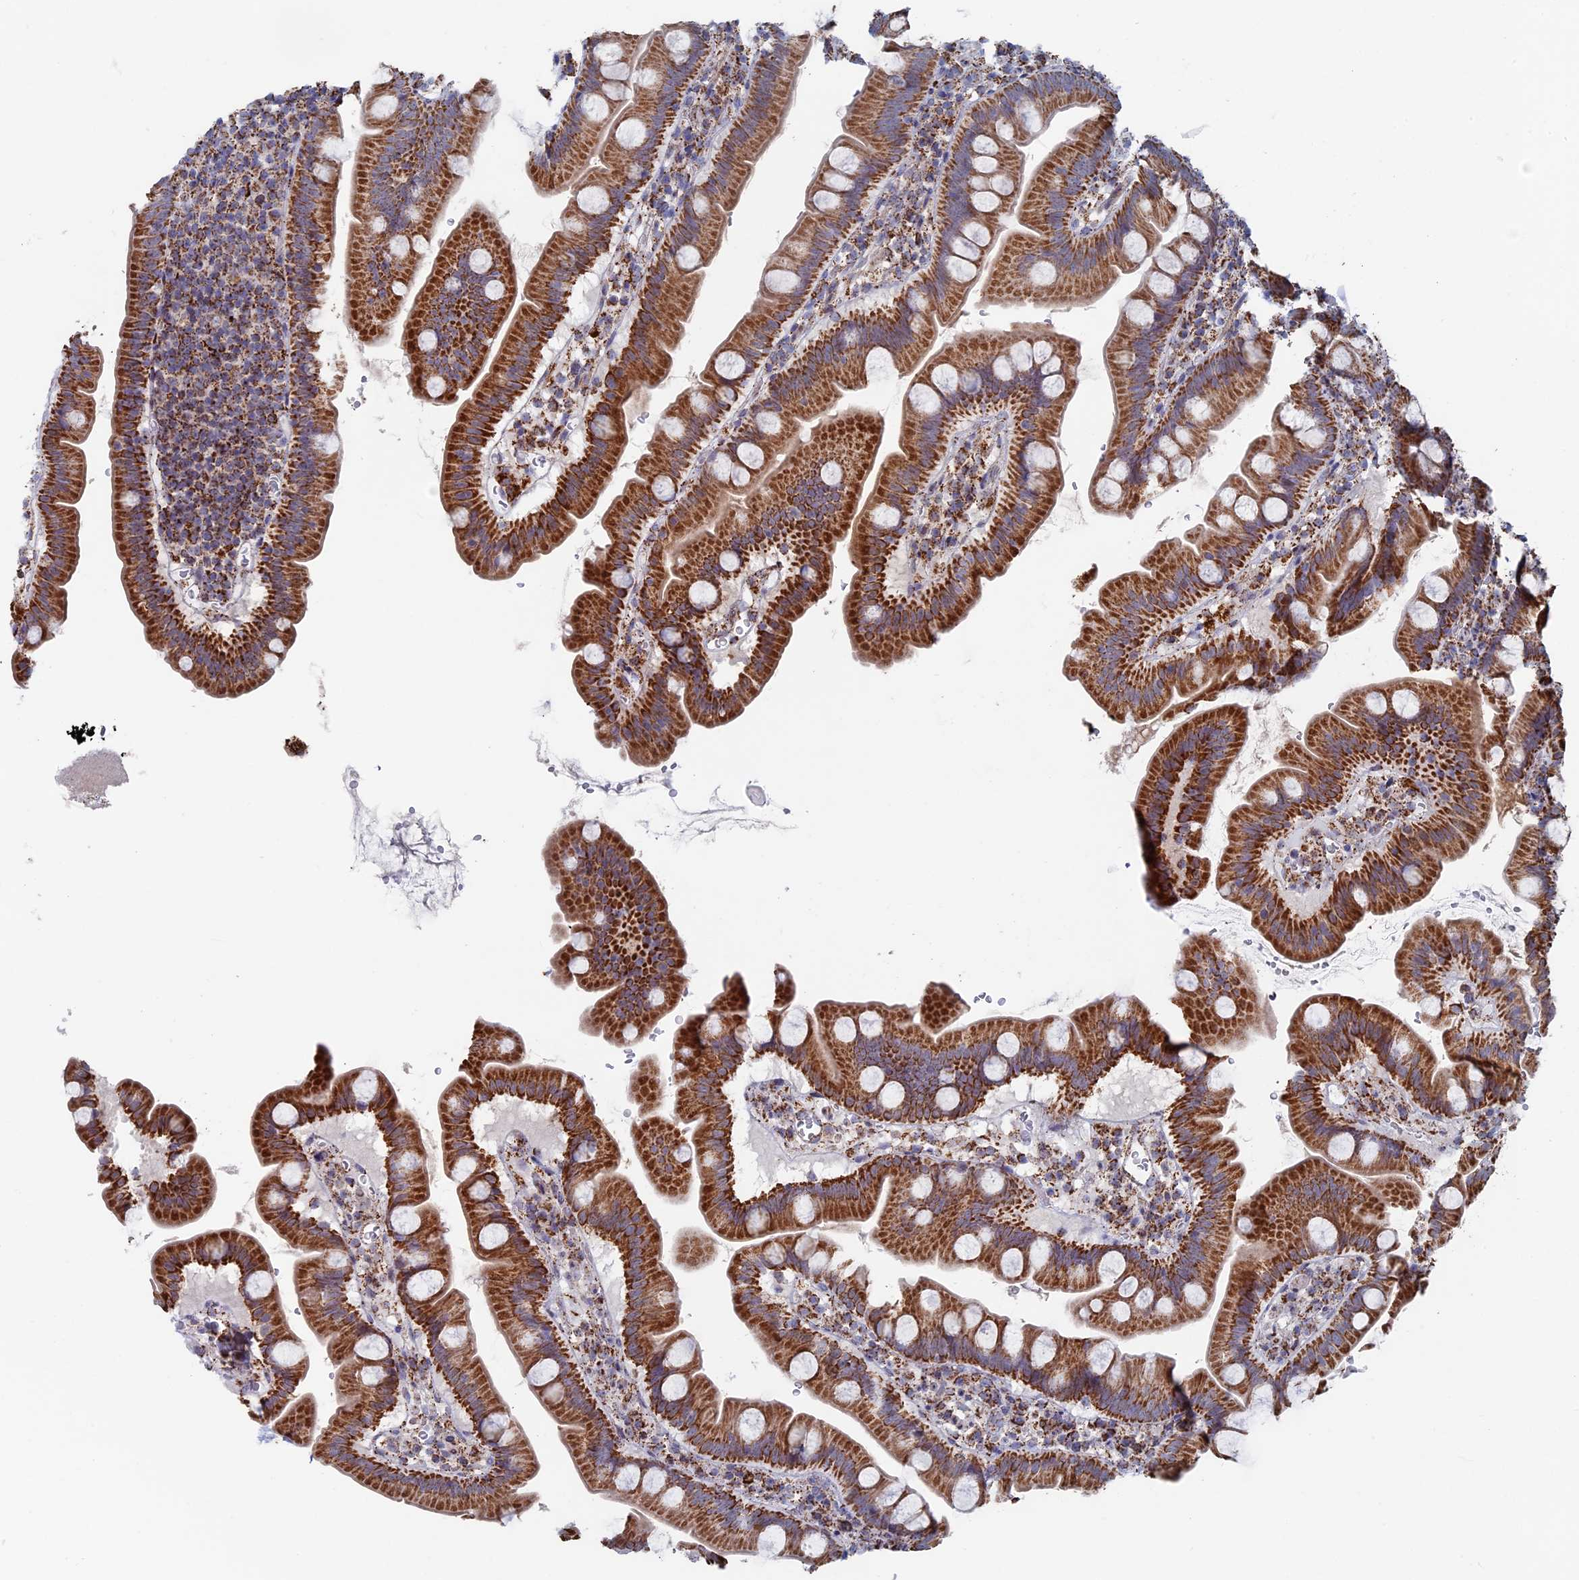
{"staining": {"intensity": "strong", "quantity": ">75%", "location": "cytoplasmic/membranous"}, "tissue": "small intestine", "cell_type": "Glandular cells", "image_type": "normal", "snomed": [{"axis": "morphology", "description": "Normal tissue, NOS"}, {"axis": "topography", "description": "Small intestine"}], "caption": "This histopathology image exhibits IHC staining of normal small intestine, with high strong cytoplasmic/membranous staining in about >75% of glandular cells.", "gene": "SEC24D", "patient": {"sex": "female", "age": 68}}